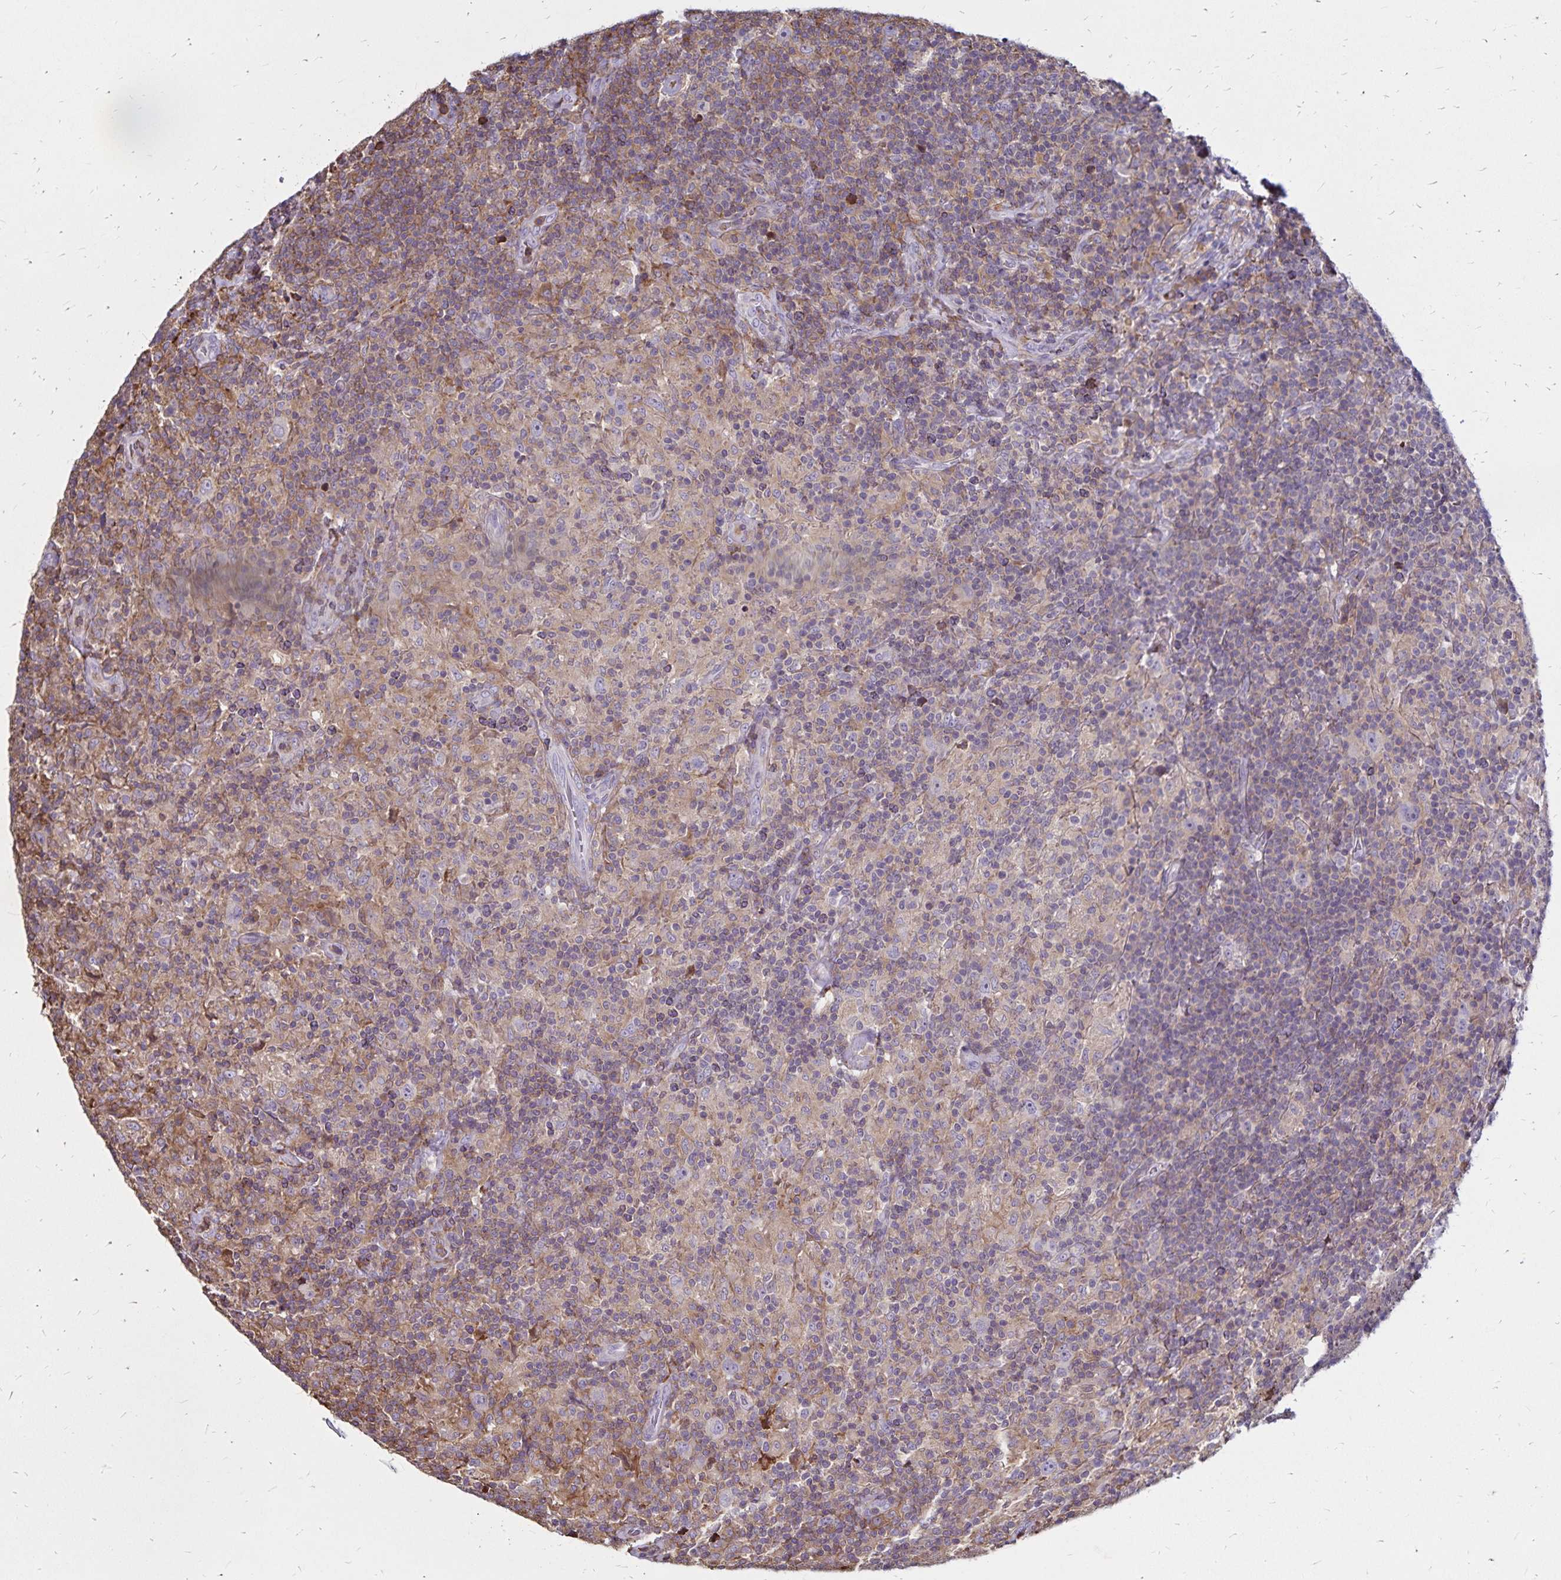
{"staining": {"intensity": "negative", "quantity": "none", "location": "none"}, "tissue": "lymphoma", "cell_type": "Tumor cells", "image_type": "cancer", "snomed": [{"axis": "morphology", "description": "Hodgkin's disease, NOS"}, {"axis": "topography", "description": "Lymph node"}], "caption": "IHC of human Hodgkin's disease displays no positivity in tumor cells. The staining is performed using DAB brown chromogen with nuclei counter-stained in using hematoxylin.", "gene": "NAGPA", "patient": {"sex": "male", "age": 70}}